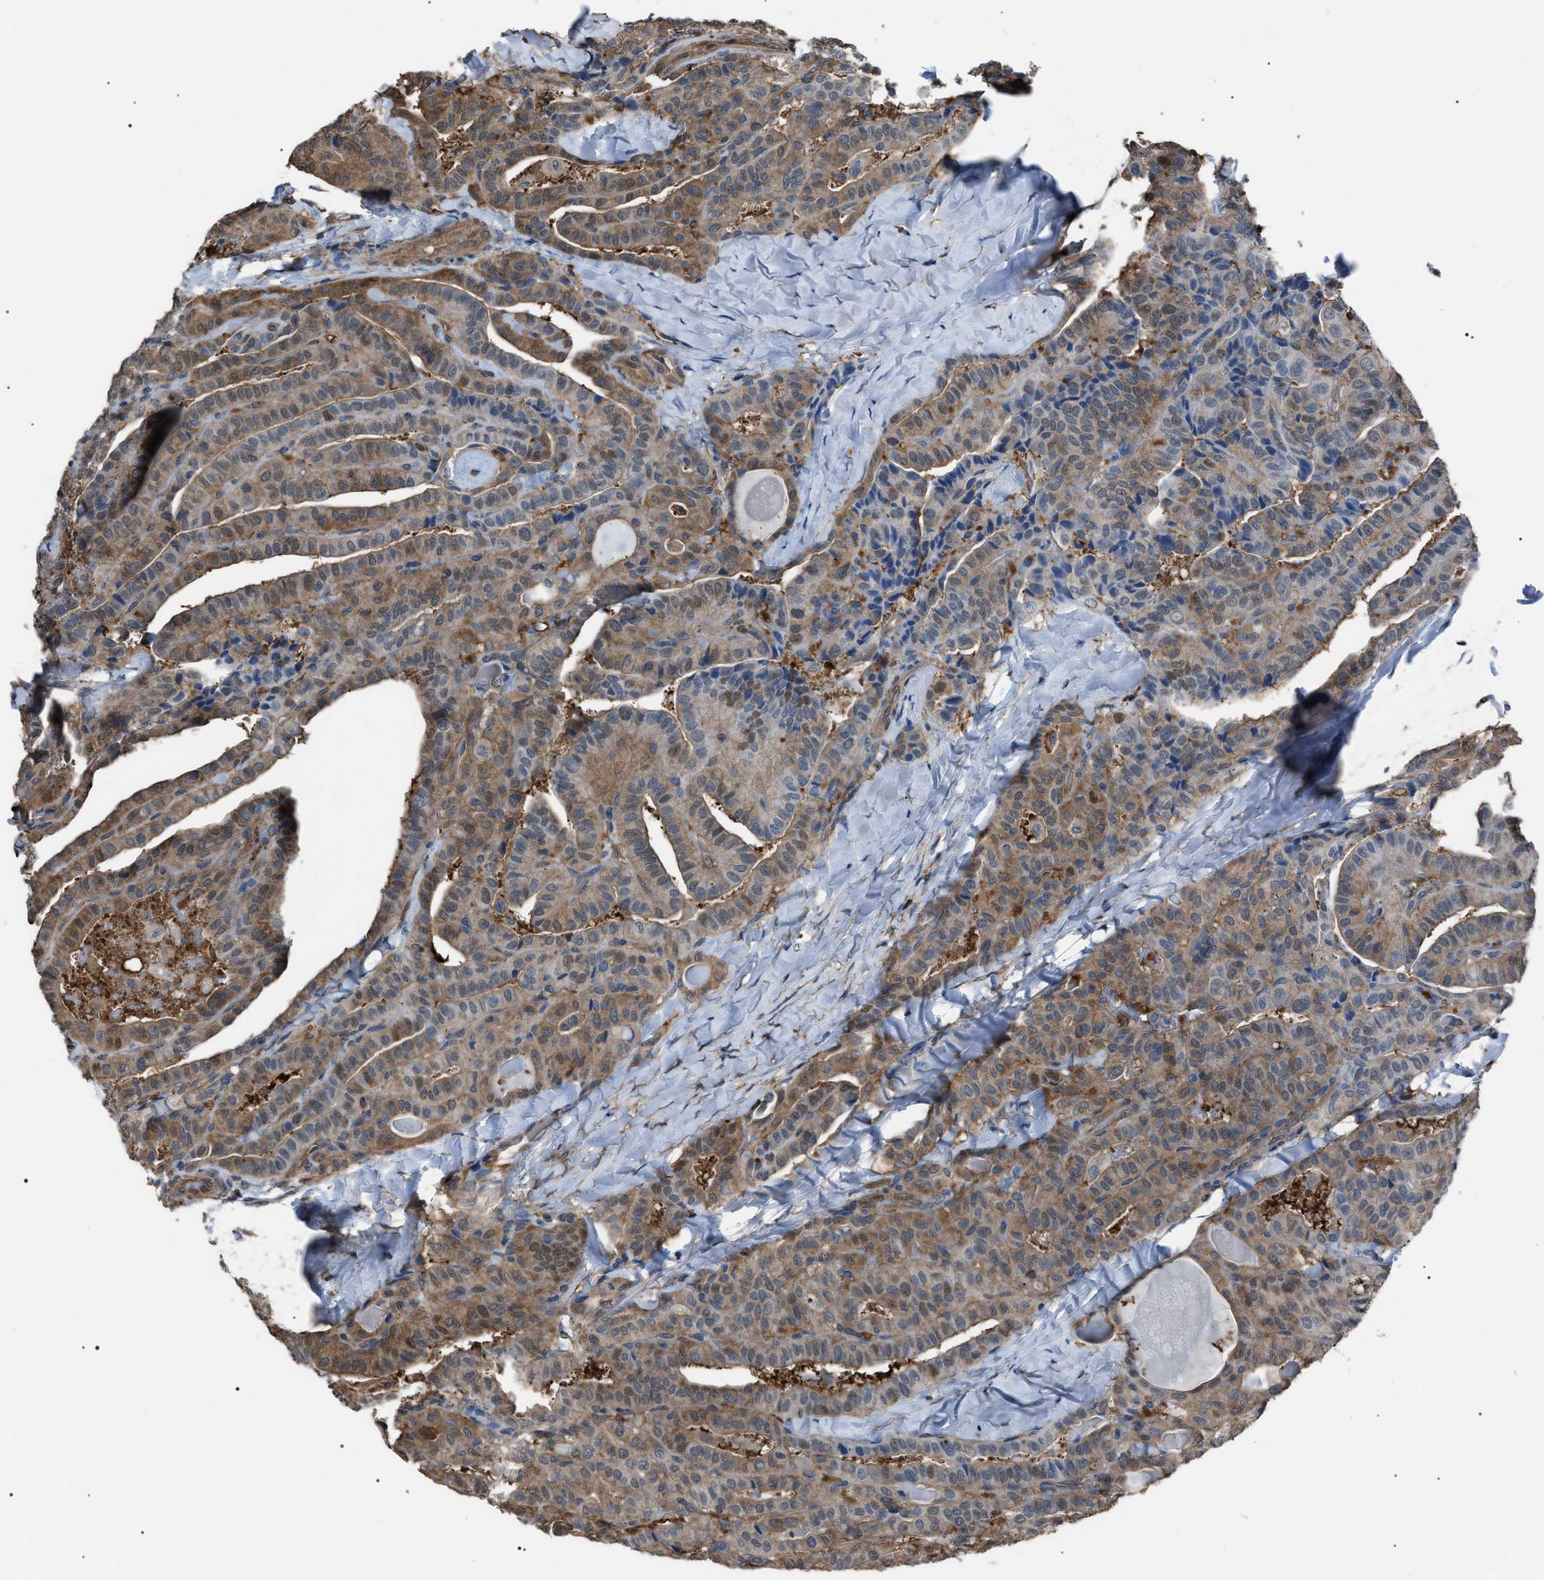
{"staining": {"intensity": "moderate", "quantity": ">75%", "location": "cytoplasmic/membranous"}, "tissue": "thyroid cancer", "cell_type": "Tumor cells", "image_type": "cancer", "snomed": [{"axis": "morphology", "description": "Papillary adenocarcinoma, NOS"}, {"axis": "topography", "description": "Thyroid gland"}], "caption": "Thyroid papillary adenocarcinoma was stained to show a protein in brown. There is medium levels of moderate cytoplasmic/membranous staining in about >75% of tumor cells. Nuclei are stained in blue.", "gene": "PDCD5", "patient": {"sex": "male", "age": 77}}